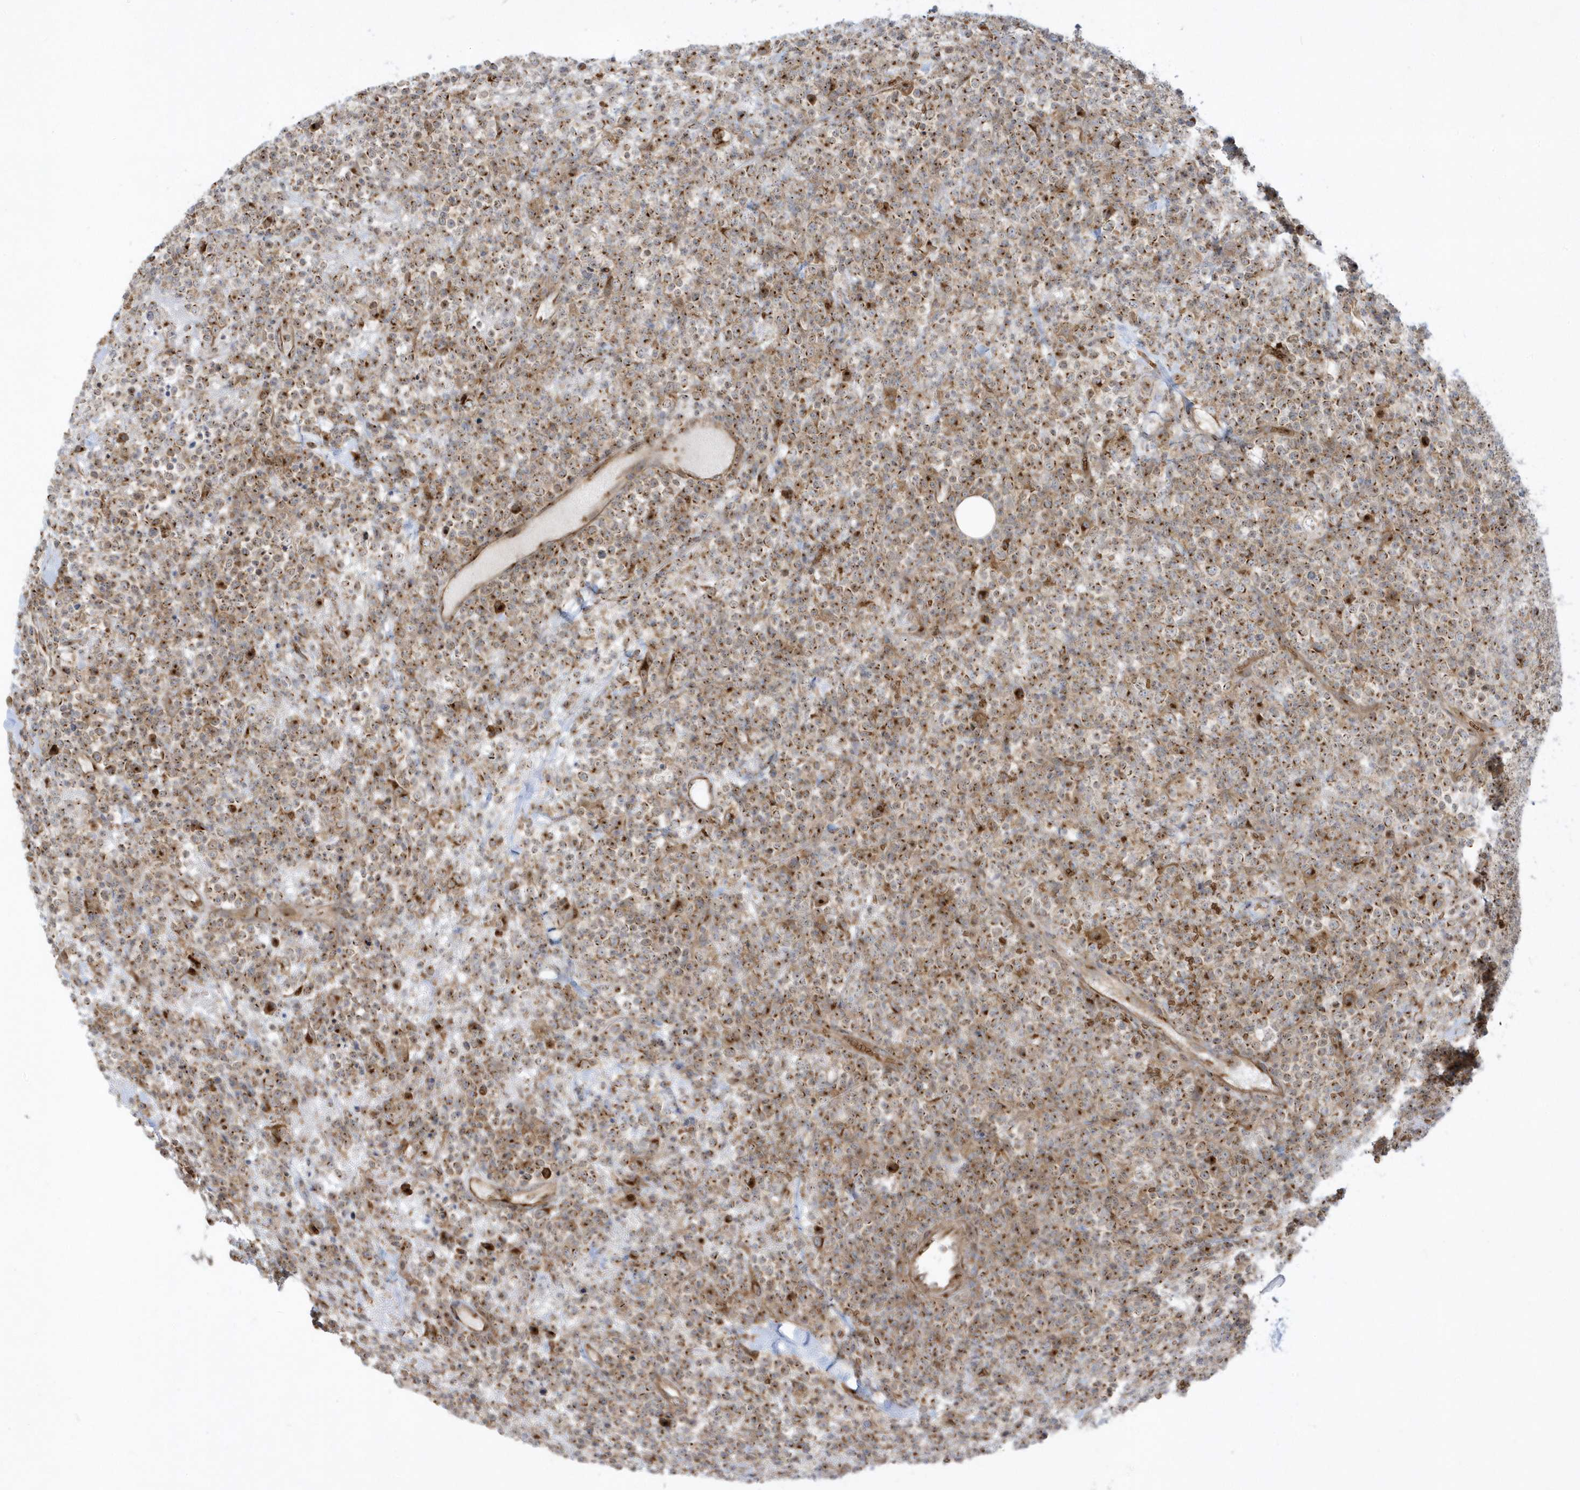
{"staining": {"intensity": "moderate", "quantity": ">75%", "location": "cytoplasmic/membranous"}, "tissue": "lymphoma", "cell_type": "Tumor cells", "image_type": "cancer", "snomed": [{"axis": "morphology", "description": "Malignant lymphoma, non-Hodgkin's type, High grade"}, {"axis": "topography", "description": "Colon"}], "caption": "High-grade malignant lymphoma, non-Hodgkin's type stained for a protein (brown) exhibits moderate cytoplasmic/membranous positive positivity in about >75% of tumor cells.", "gene": "RPP40", "patient": {"sex": "female", "age": 53}}